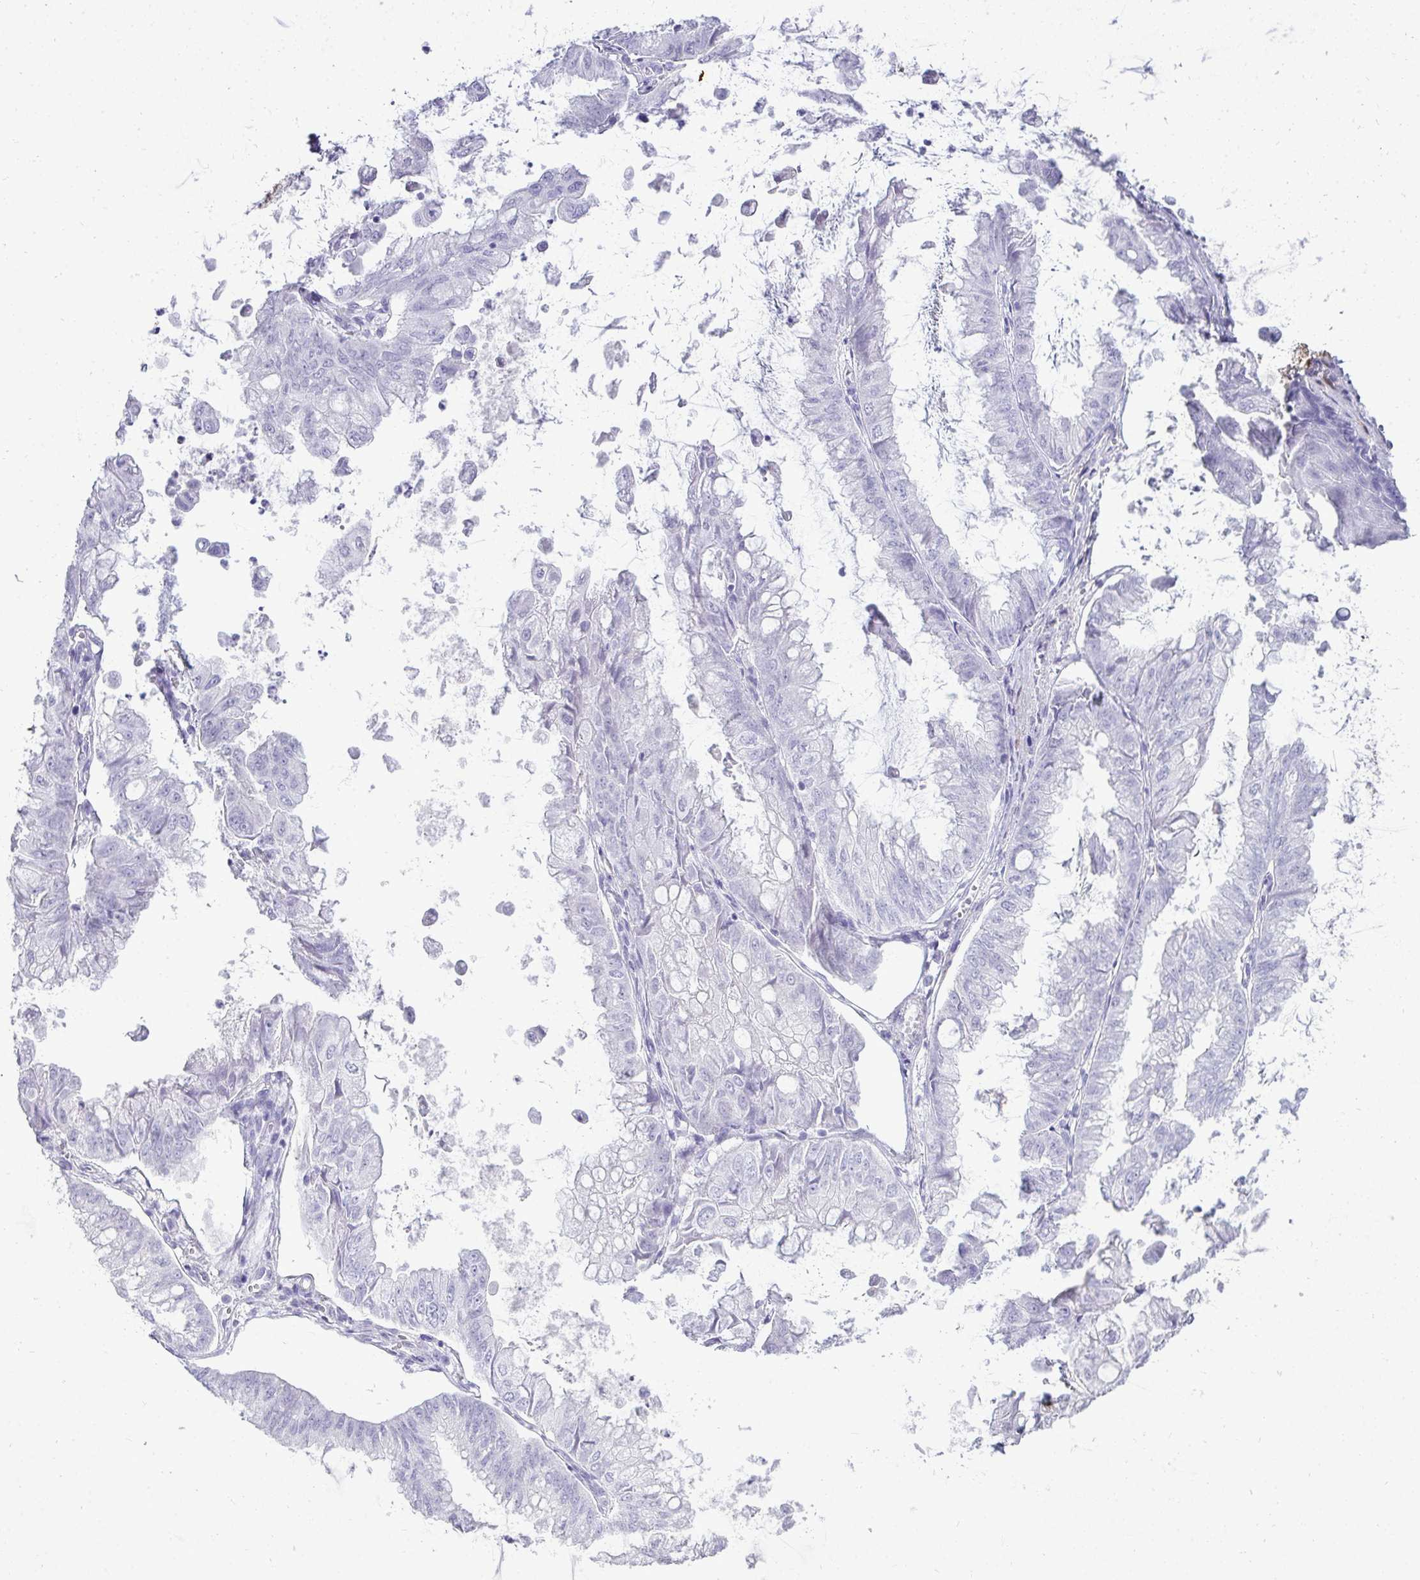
{"staining": {"intensity": "negative", "quantity": "none", "location": "none"}, "tissue": "stomach cancer", "cell_type": "Tumor cells", "image_type": "cancer", "snomed": [{"axis": "morphology", "description": "Adenocarcinoma, NOS"}, {"axis": "topography", "description": "Stomach, upper"}], "caption": "An immunohistochemistry (IHC) image of stomach cancer is shown. There is no staining in tumor cells of stomach cancer. (Stains: DAB immunohistochemistry (IHC) with hematoxylin counter stain, Microscopy: brightfield microscopy at high magnification).", "gene": "HSPB6", "patient": {"sex": "male", "age": 80}}